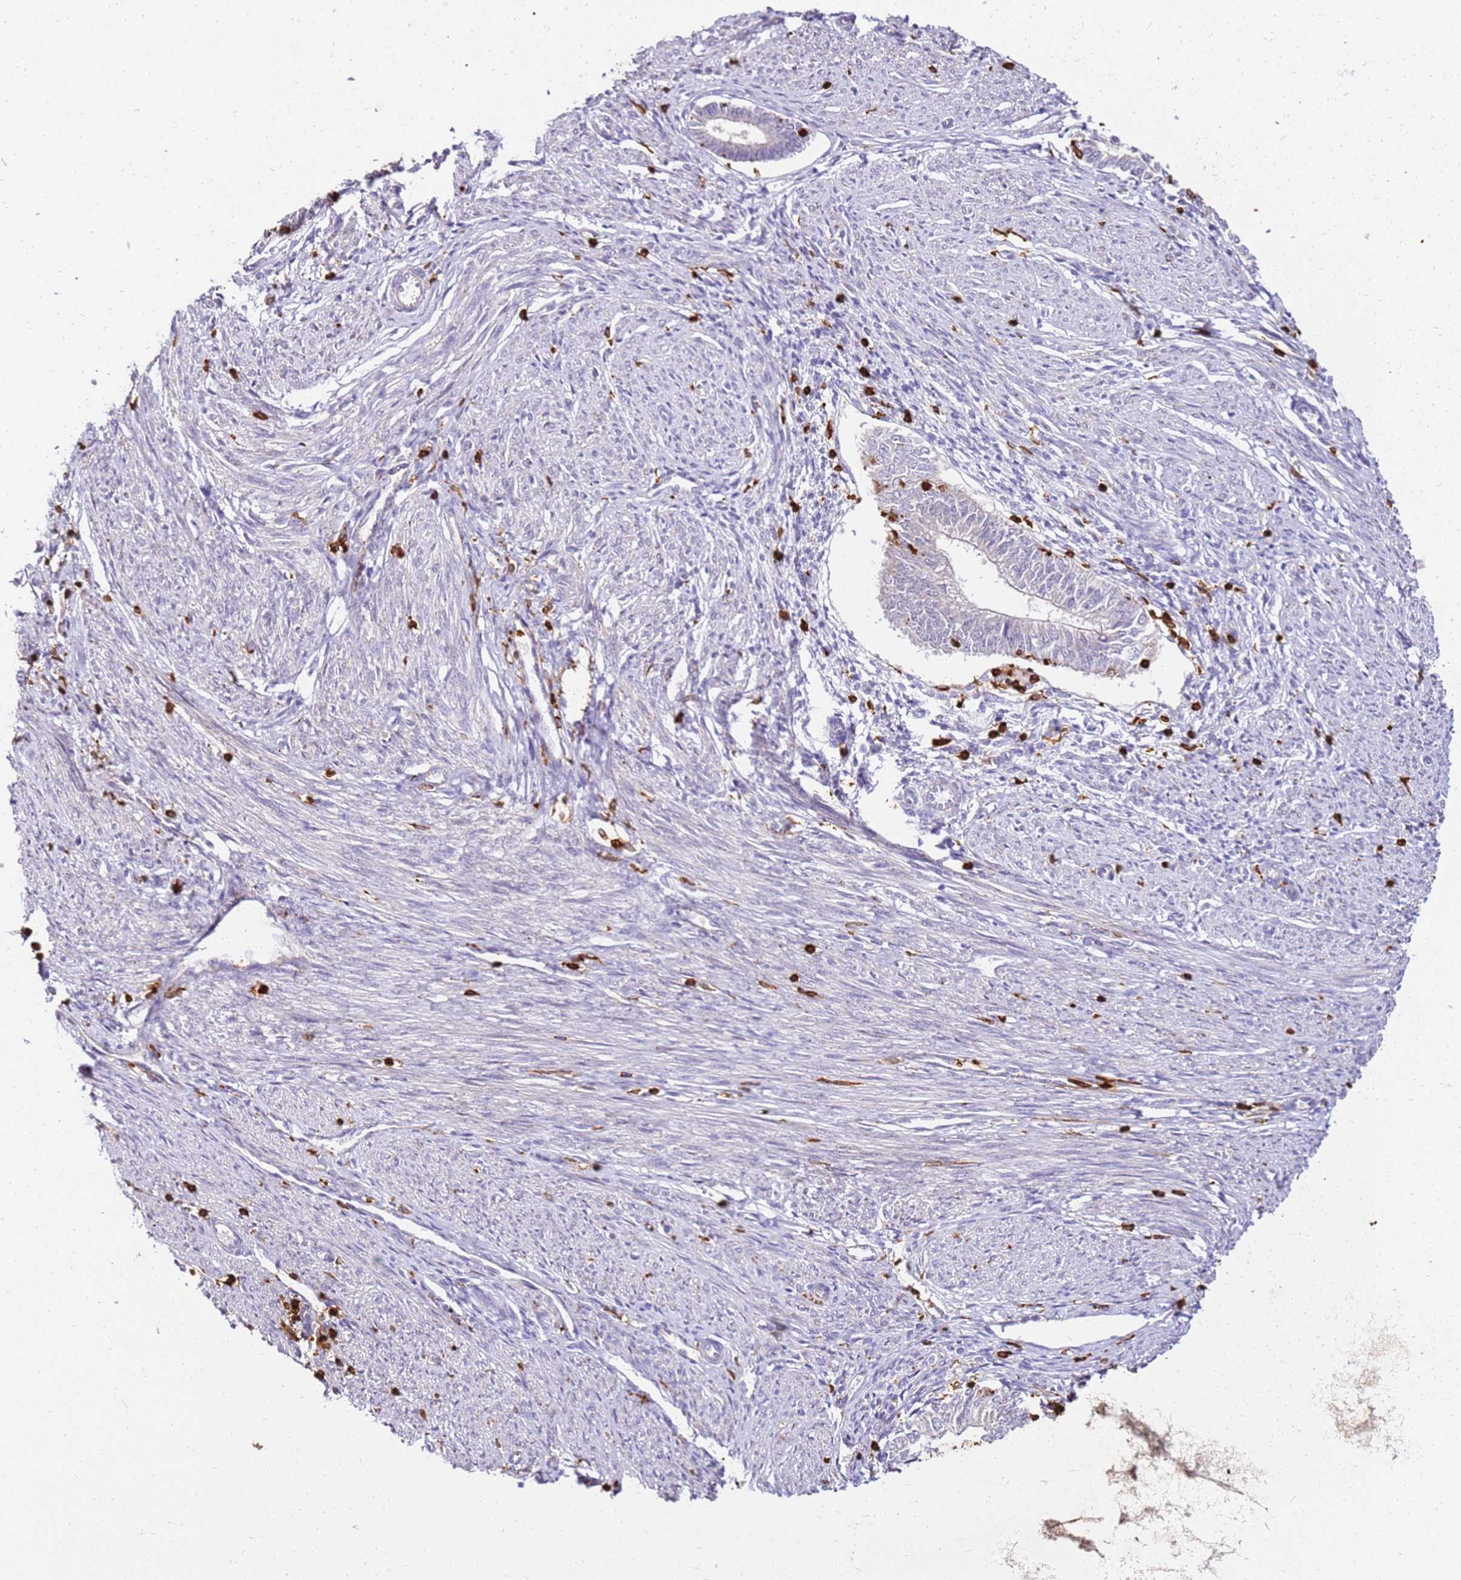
{"staining": {"intensity": "negative", "quantity": "none", "location": "none"}, "tissue": "endometrial cancer", "cell_type": "Tumor cells", "image_type": "cancer", "snomed": [{"axis": "morphology", "description": "Adenocarcinoma, NOS"}, {"axis": "topography", "description": "Endometrium"}], "caption": "This image is of endometrial cancer (adenocarcinoma) stained with IHC to label a protein in brown with the nuclei are counter-stained blue. There is no positivity in tumor cells.", "gene": "CORO1A", "patient": {"sex": "female", "age": 58}}